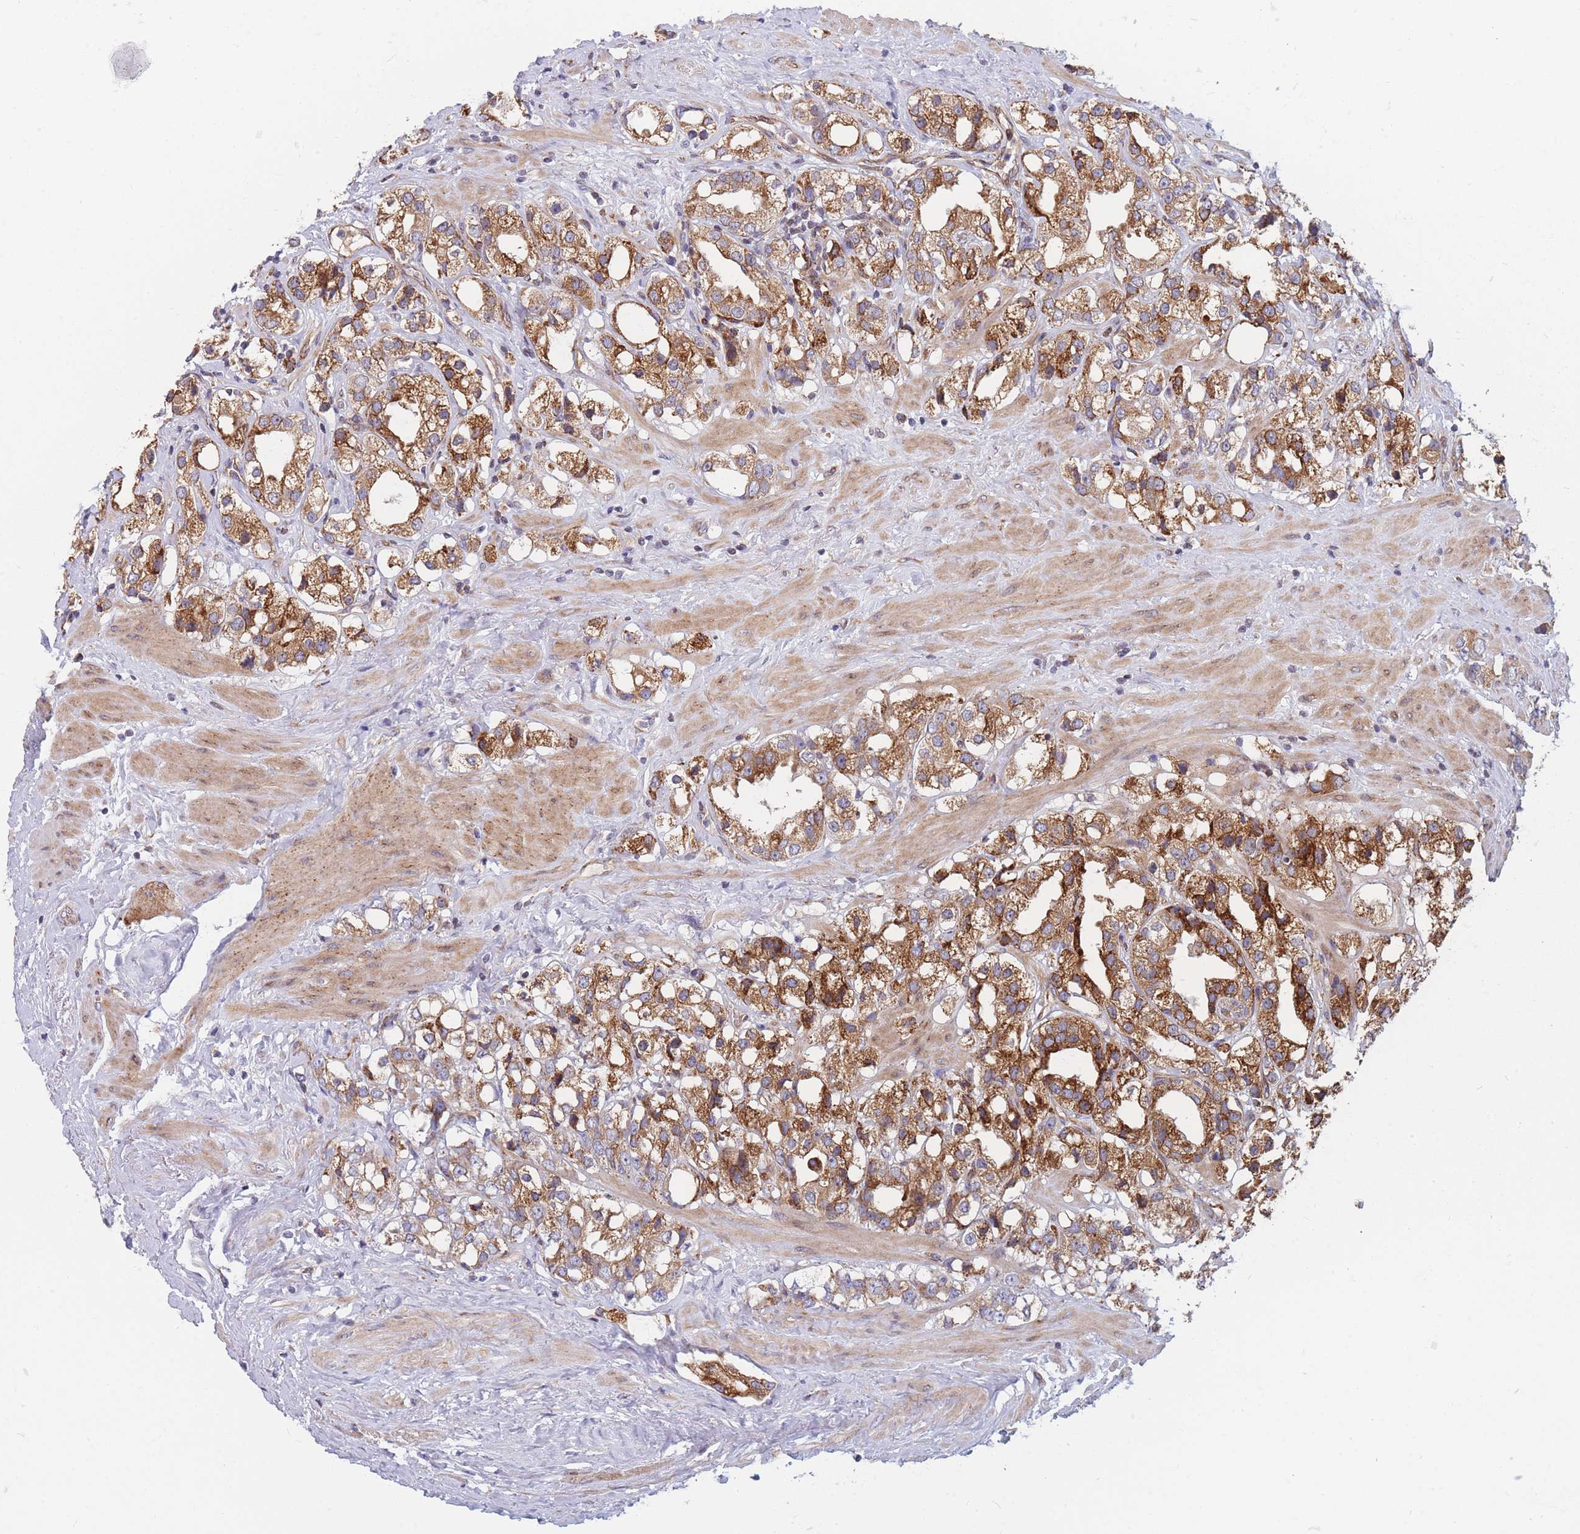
{"staining": {"intensity": "moderate", "quantity": ">75%", "location": "cytoplasmic/membranous"}, "tissue": "prostate cancer", "cell_type": "Tumor cells", "image_type": "cancer", "snomed": [{"axis": "morphology", "description": "Adenocarcinoma, NOS"}, {"axis": "topography", "description": "Prostate"}], "caption": "Human prostate cancer (adenocarcinoma) stained for a protein (brown) exhibits moderate cytoplasmic/membranous positive positivity in about >75% of tumor cells.", "gene": "TMEM131L", "patient": {"sex": "male", "age": 79}}